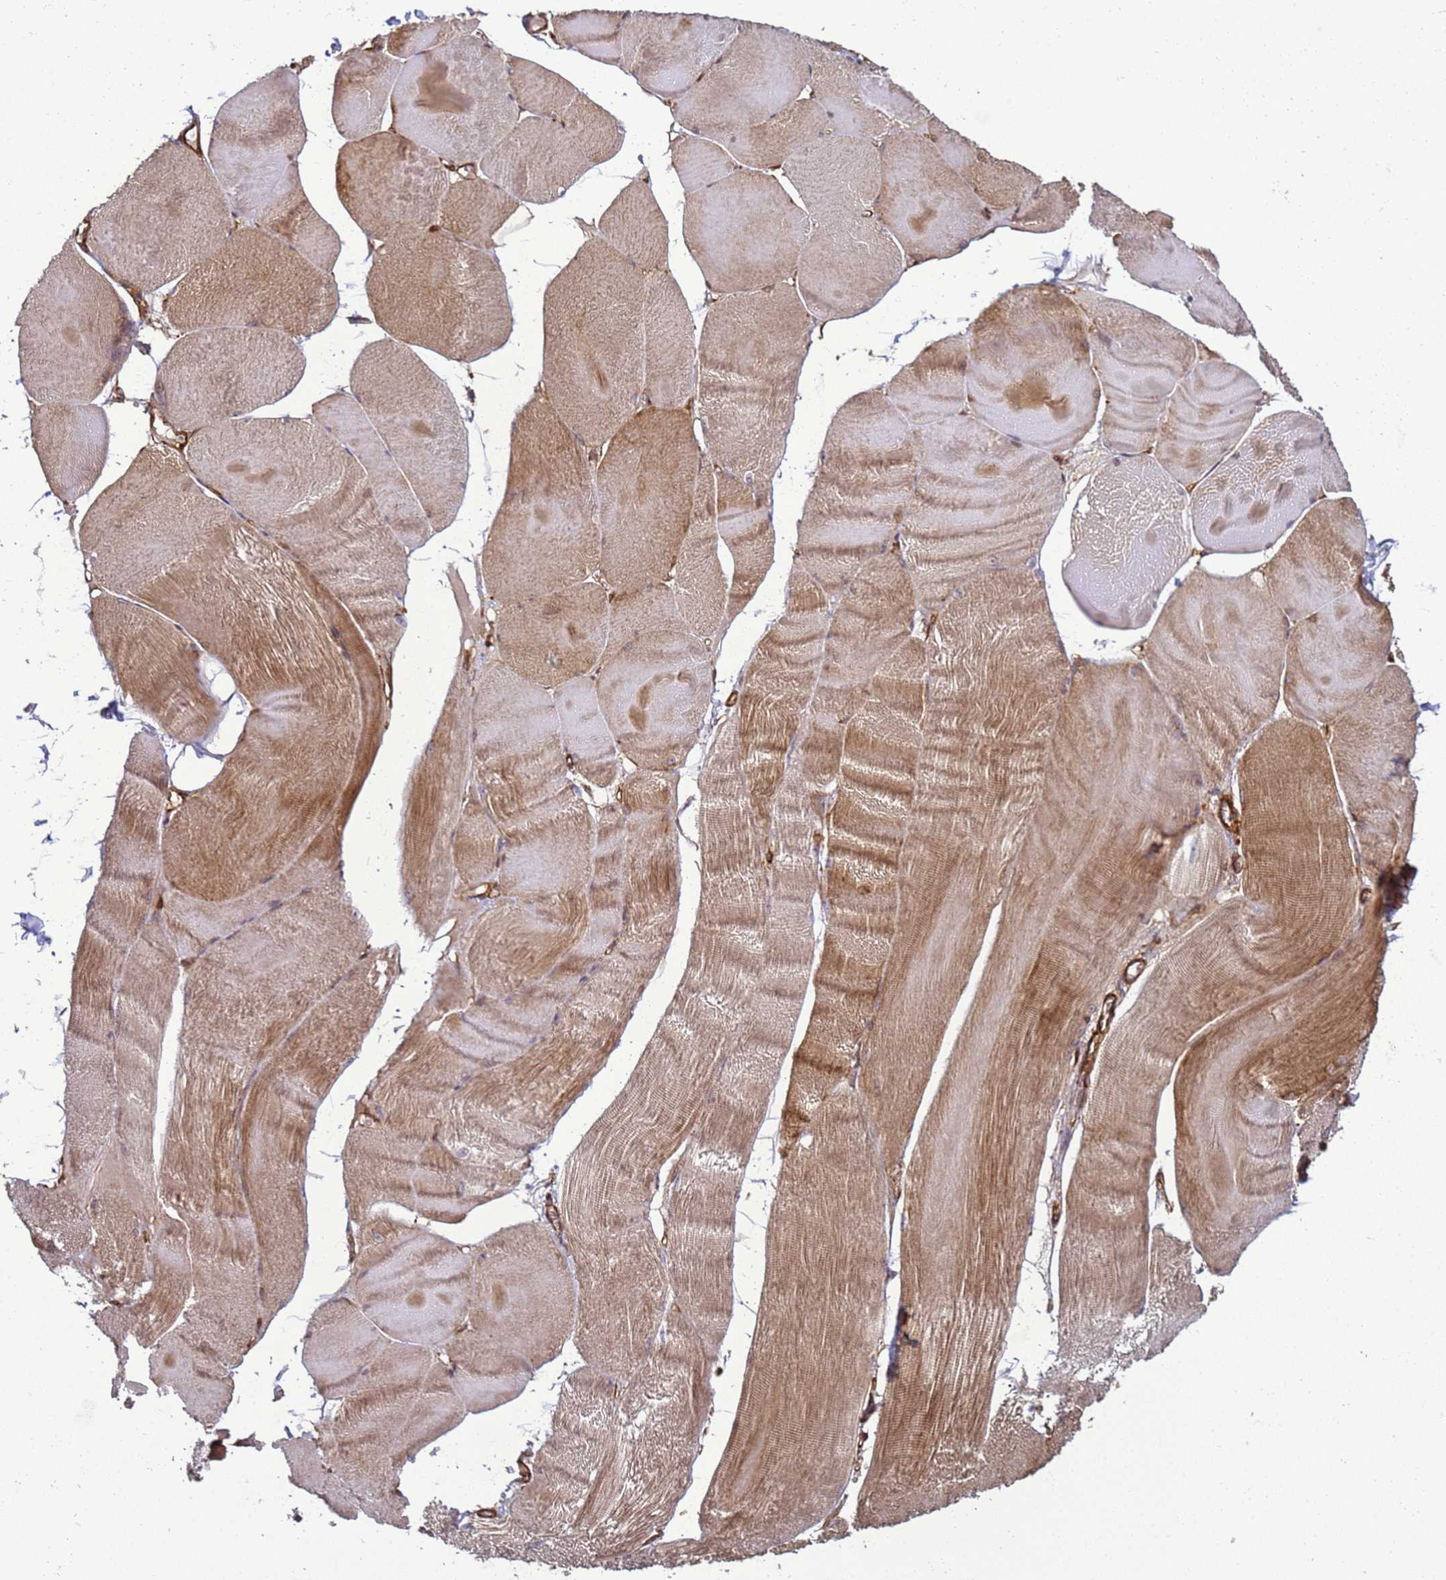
{"staining": {"intensity": "moderate", "quantity": "25%-75%", "location": "cytoplasmic/membranous"}, "tissue": "skeletal muscle", "cell_type": "Myocytes", "image_type": "normal", "snomed": [{"axis": "morphology", "description": "Normal tissue, NOS"}, {"axis": "morphology", "description": "Basal cell carcinoma"}, {"axis": "topography", "description": "Skeletal muscle"}], "caption": "A photomicrograph of human skeletal muscle stained for a protein exhibits moderate cytoplasmic/membranous brown staining in myocytes. The staining is performed using DAB (3,3'-diaminobenzidine) brown chromogen to label protein expression. The nuclei are counter-stained blue using hematoxylin.", "gene": "CNOT1", "patient": {"sex": "female", "age": 64}}